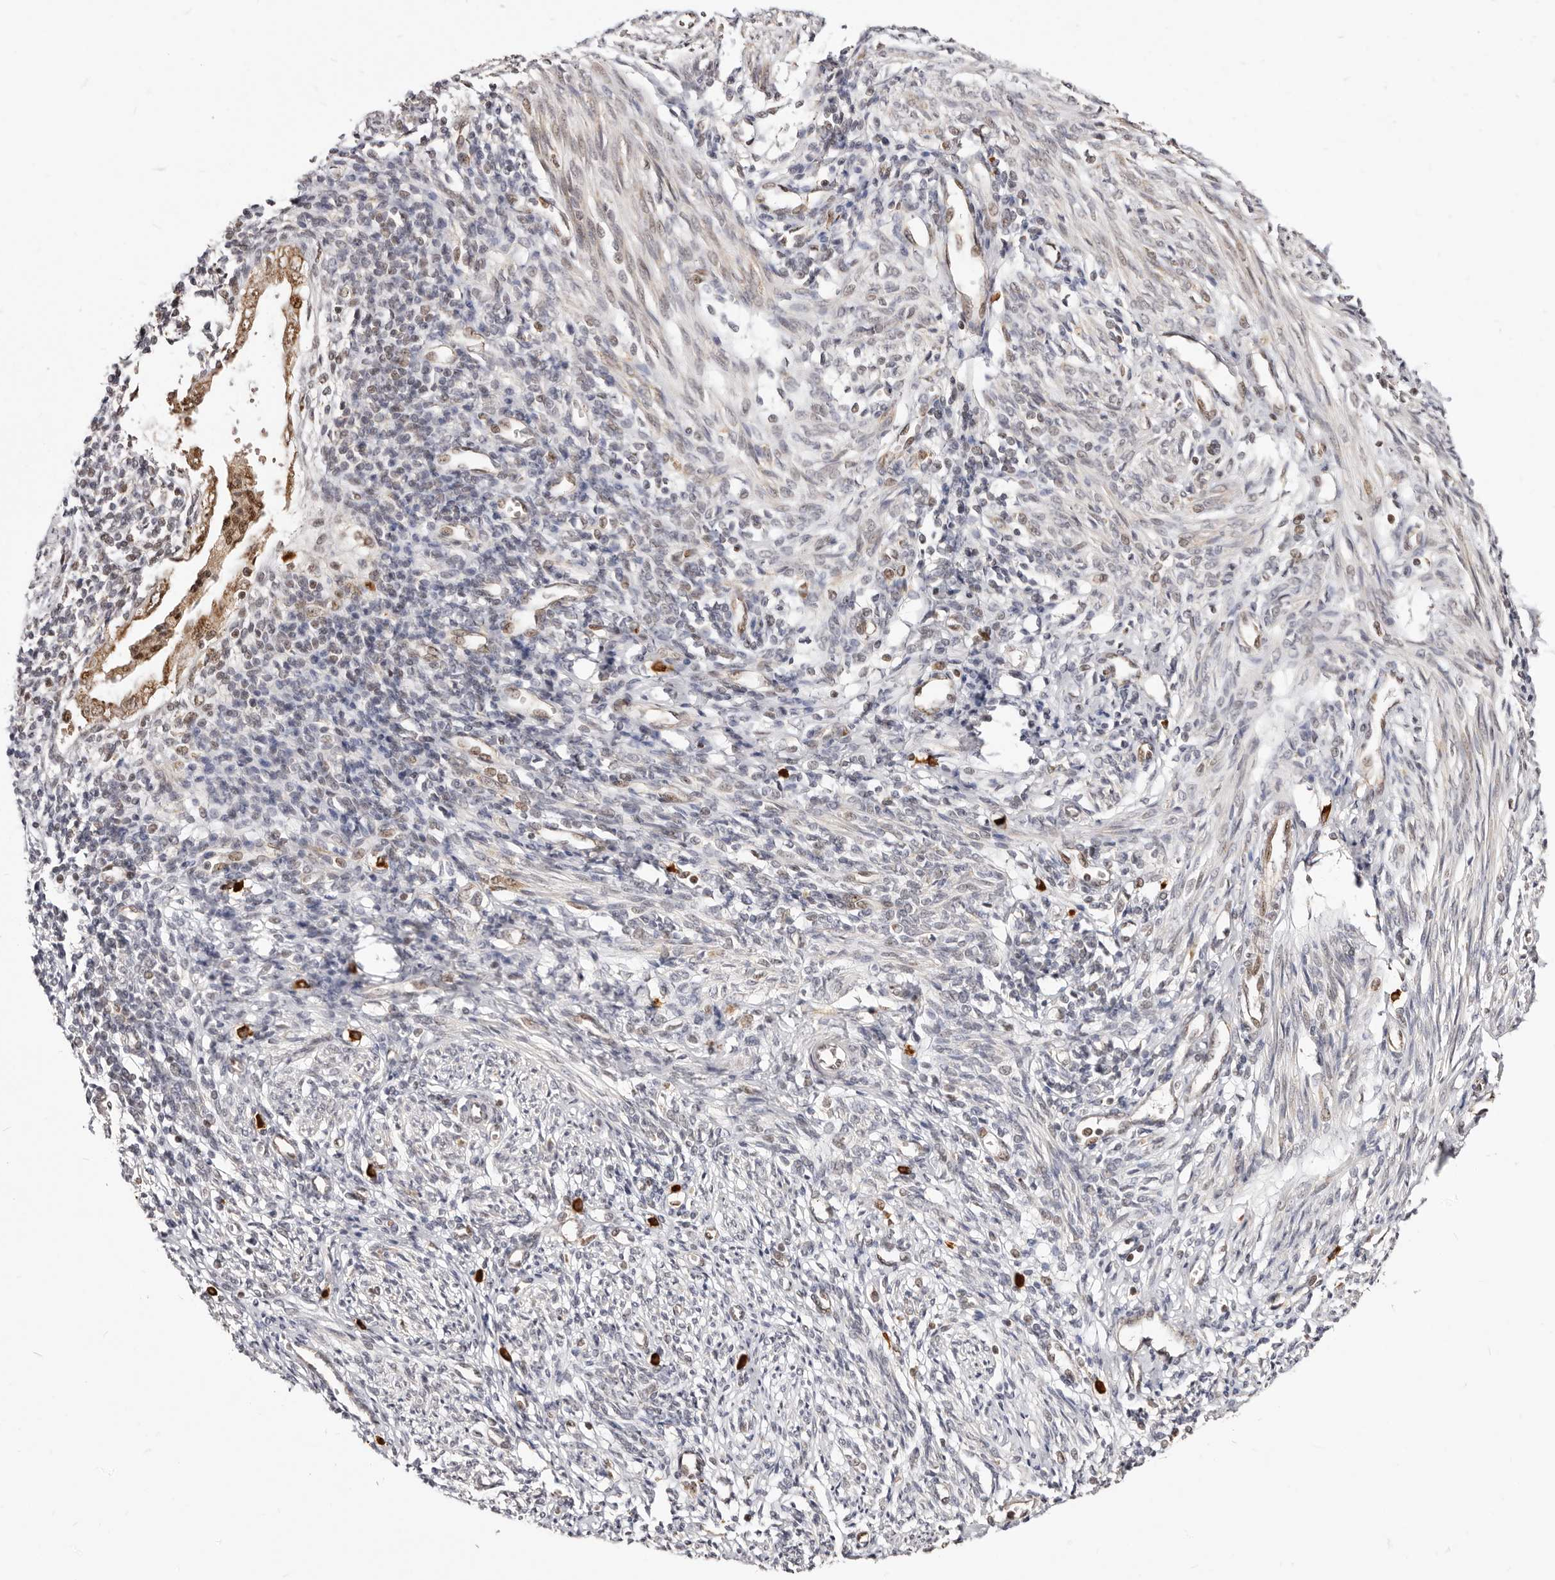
{"staining": {"intensity": "negative", "quantity": "none", "location": "none"}, "tissue": "endometrium", "cell_type": "Cells in endometrial stroma", "image_type": "normal", "snomed": [{"axis": "morphology", "description": "Normal tissue, NOS"}, {"axis": "topography", "description": "Endometrium"}], "caption": "Endometrium was stained to show a protein in brown. There is no significant expression in cells in endometrial stroma.", "gene": "SEC14L1", "patient": {"sex": "female", "age": 66}}